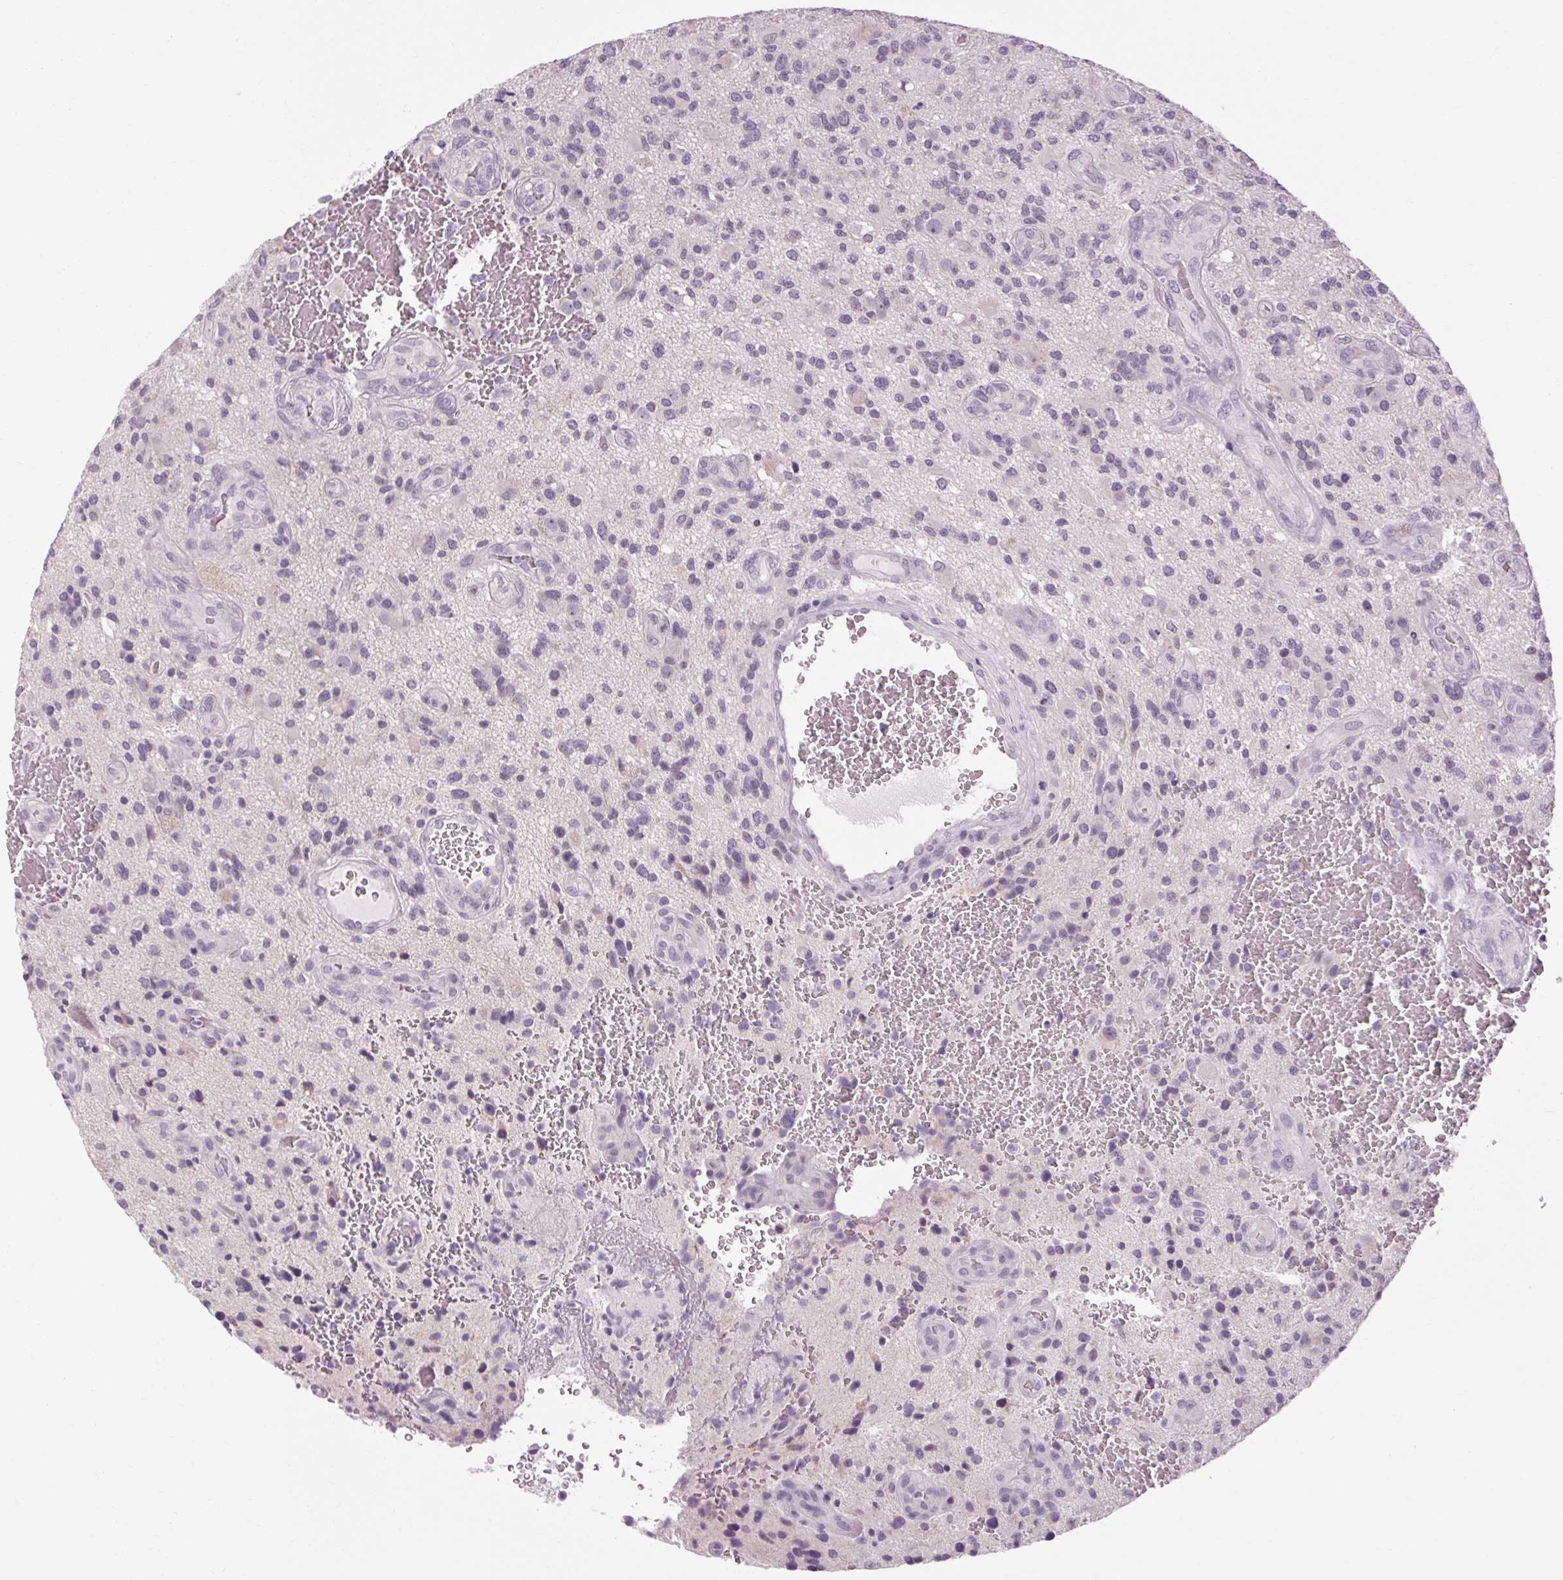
{"staining": {"intensity": "negative", "quantity": "none", "location": "none"}, "tissue": "glioma", "cell_type": "Tumor cells", "image_type": "cancer", "snomed": [{"axis": "morphology", "description": "Glioma, malignant, High grade"}, {"axis": "topography", "description": "Brain"}], "caption": "High magnification brightfield microscopy of glioma stained with DAB (brown) and counterstained with hematoxylin (blue): tumor cells show no significant positivity.", "gene": "KLHL40", "patient": {"sex": "male", "age": 47}}